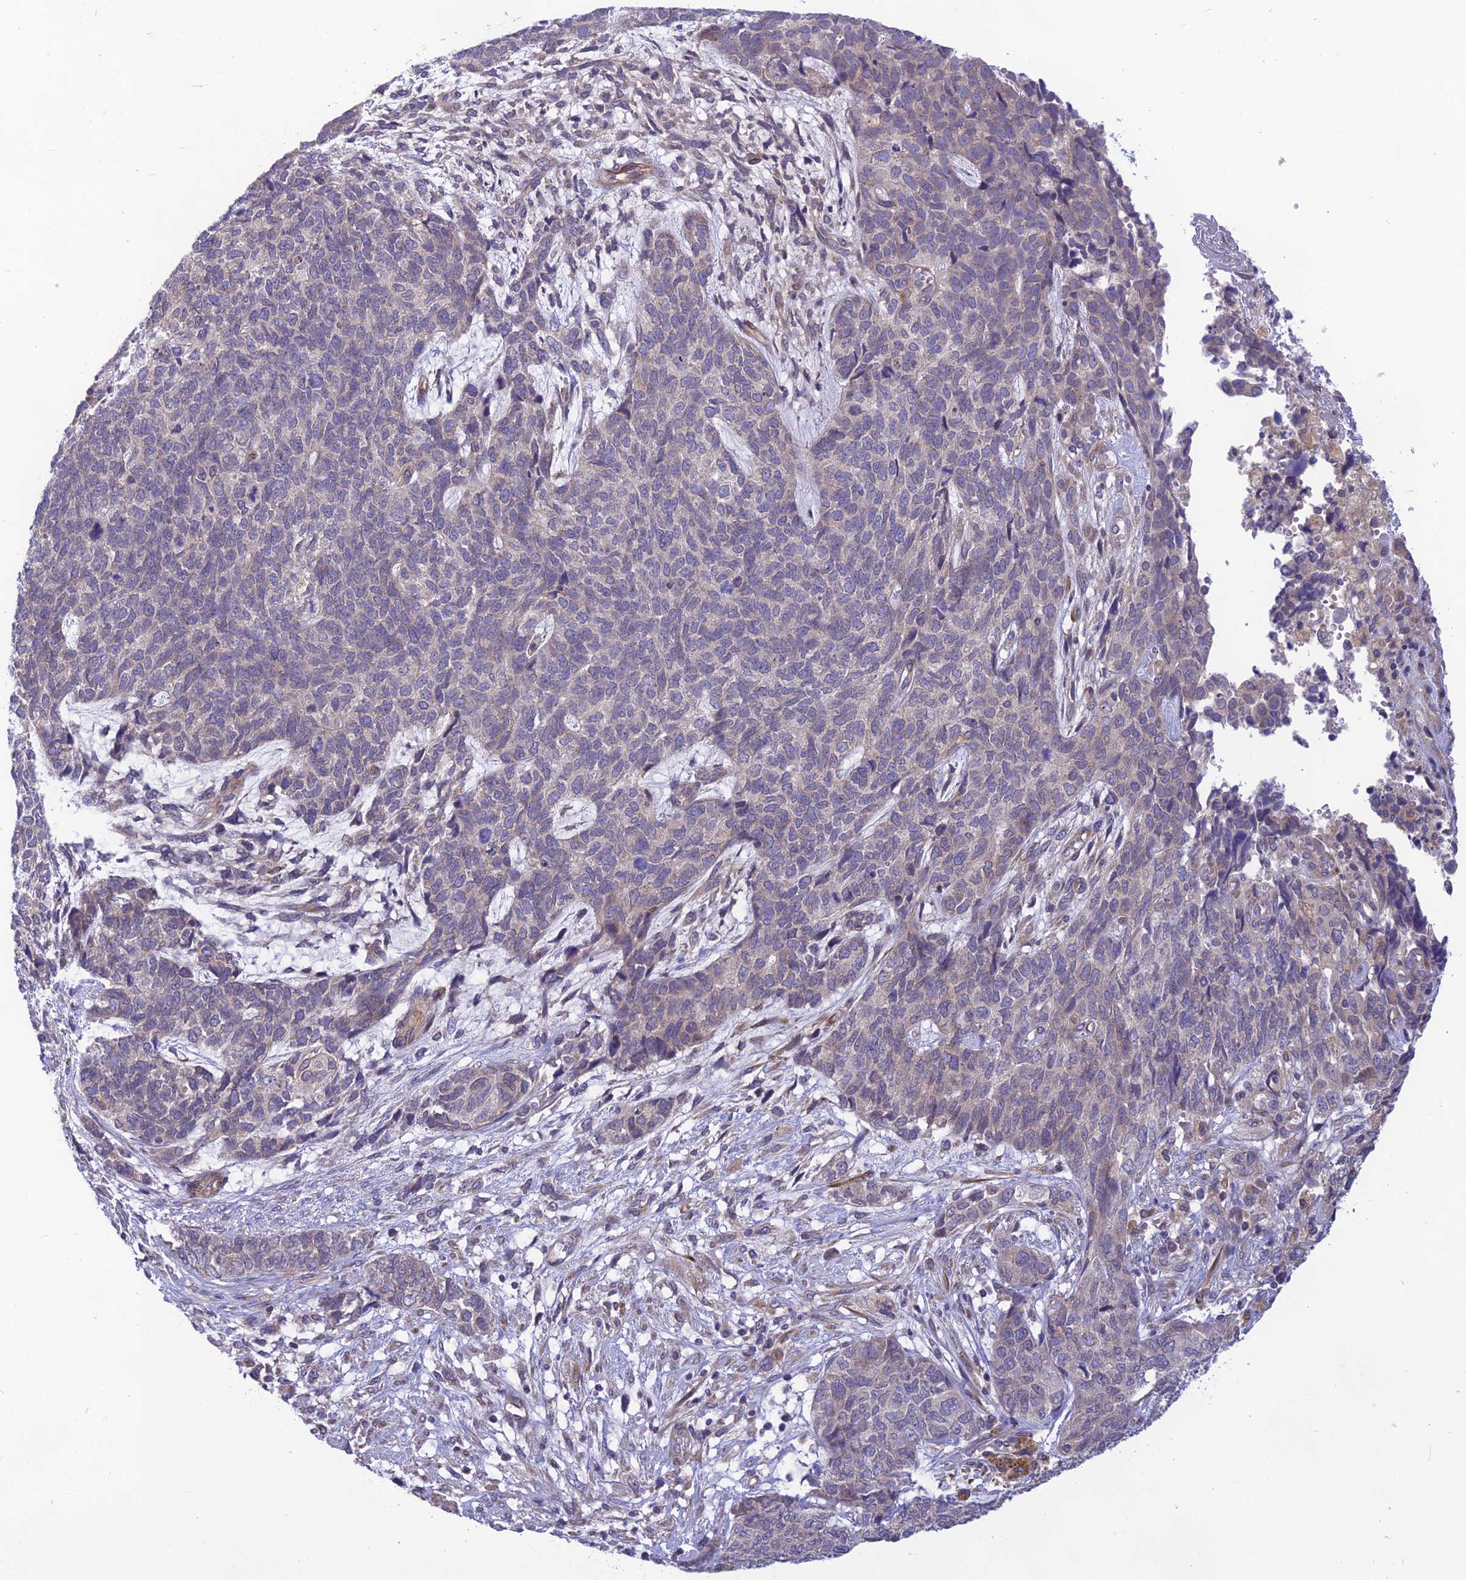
{"staining": {"intensity": "negative", "quantity": "none", "location": "none"}, "tissue": "cervical cancer", "cell_type": "Tumor cells", "image_type": "cancer", "snomed": [{"axis": "morphology", "description": "Squamous cell carcinoma, NOS"}, {"axis": "topography", "description": "Cervix"}], "caption": "Immunohistochemistry image of human cervical squamous cell carcinoma stained for a protein (brown), which shows no positivity in tumor cells. (DAB (3,3'-diaminobenzidine) immunohistochemistry (IHC) with hematoxylin counter stain).", "gene": "PTCD2", "patient": {"sex": "female", "age": 63}}